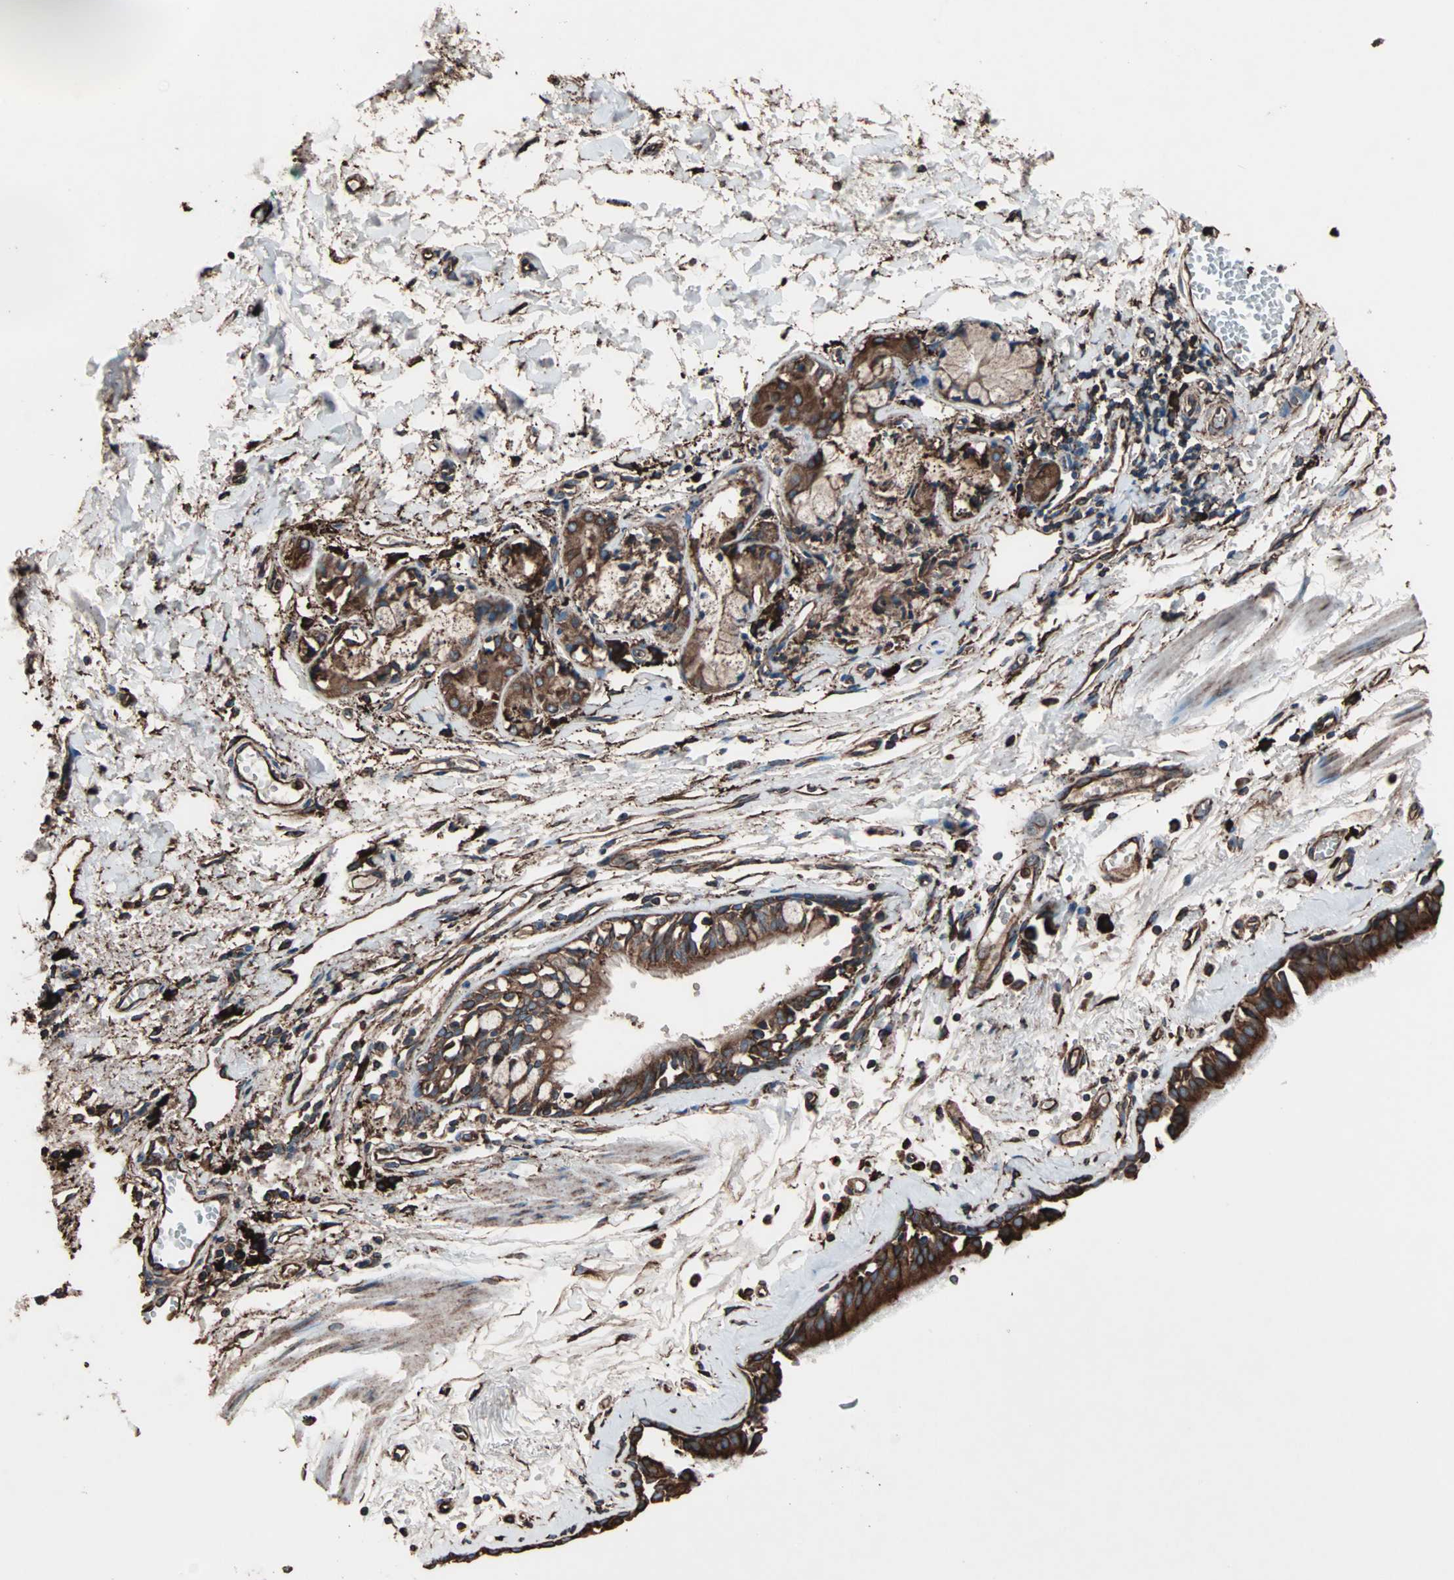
{"staining": {"intensity": "strong", "quantity": ">75%", "location": "cytoplasmic/membranous"}, "tissue": "bronchus", "cell_type": "Respiratory epithelial cells", "image_type": "normal", "snomed": [{"axis": "morphology", "description": "Normal tissue, NOS"}, {"axis": "topography", "description": "Bronchus"}, {"axis": "topography", "description": "Lung"}], "caption": "Immunohistochemical staining of unremarkable human bronchus shows high levels of strong cytoplasmic/membranous staining in approximately >75% of respiratory epithelial cells. (IHC, brightfield microscopy, high magnification).", "gene": "HSP90B1", "patient": {"sex": "female", "age": 56}}